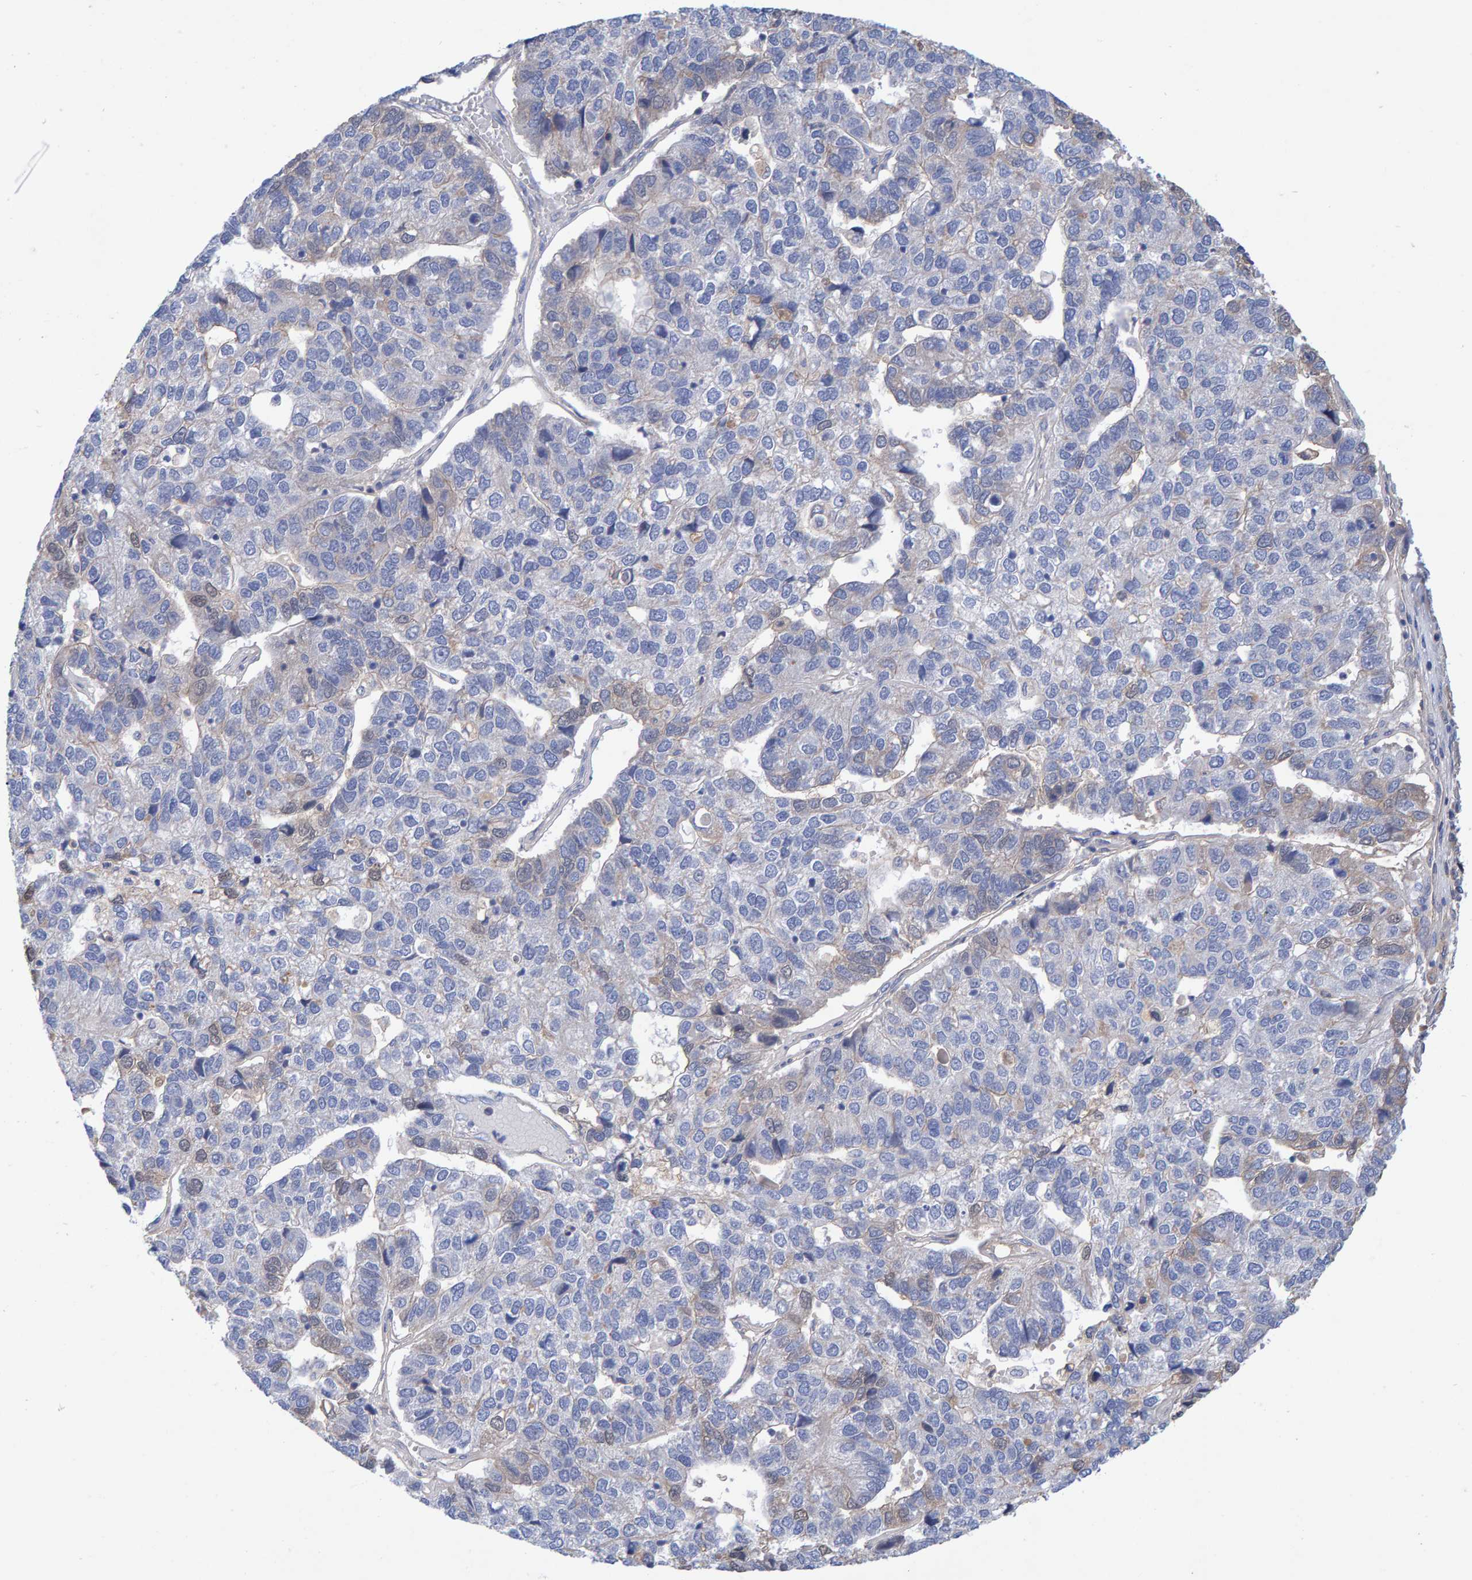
{"staining": {"intensity": "negative", "quantity": "none", "location": "none"}, "tissue": "pancreatic cancer", "cell_type": "Tumor cells", "image_type": "cancer", "snomed": [{"axis": "morphology", "description": "Adenocarcinoma, NOS"}, {"axis": "topography", "description": "Pancreas"}], "caption": "Immunohistochemistry of adenocarcinoma (pancreatic) demonstrates no positivity in tumor cells. (Stains: DAB immunohistochemistry with hematoxylin counter stain, Microscopy: brightfield microscopy at high magnification).", "gene": "EFR3A", "patient": {"sex": "female", "age": 61}}